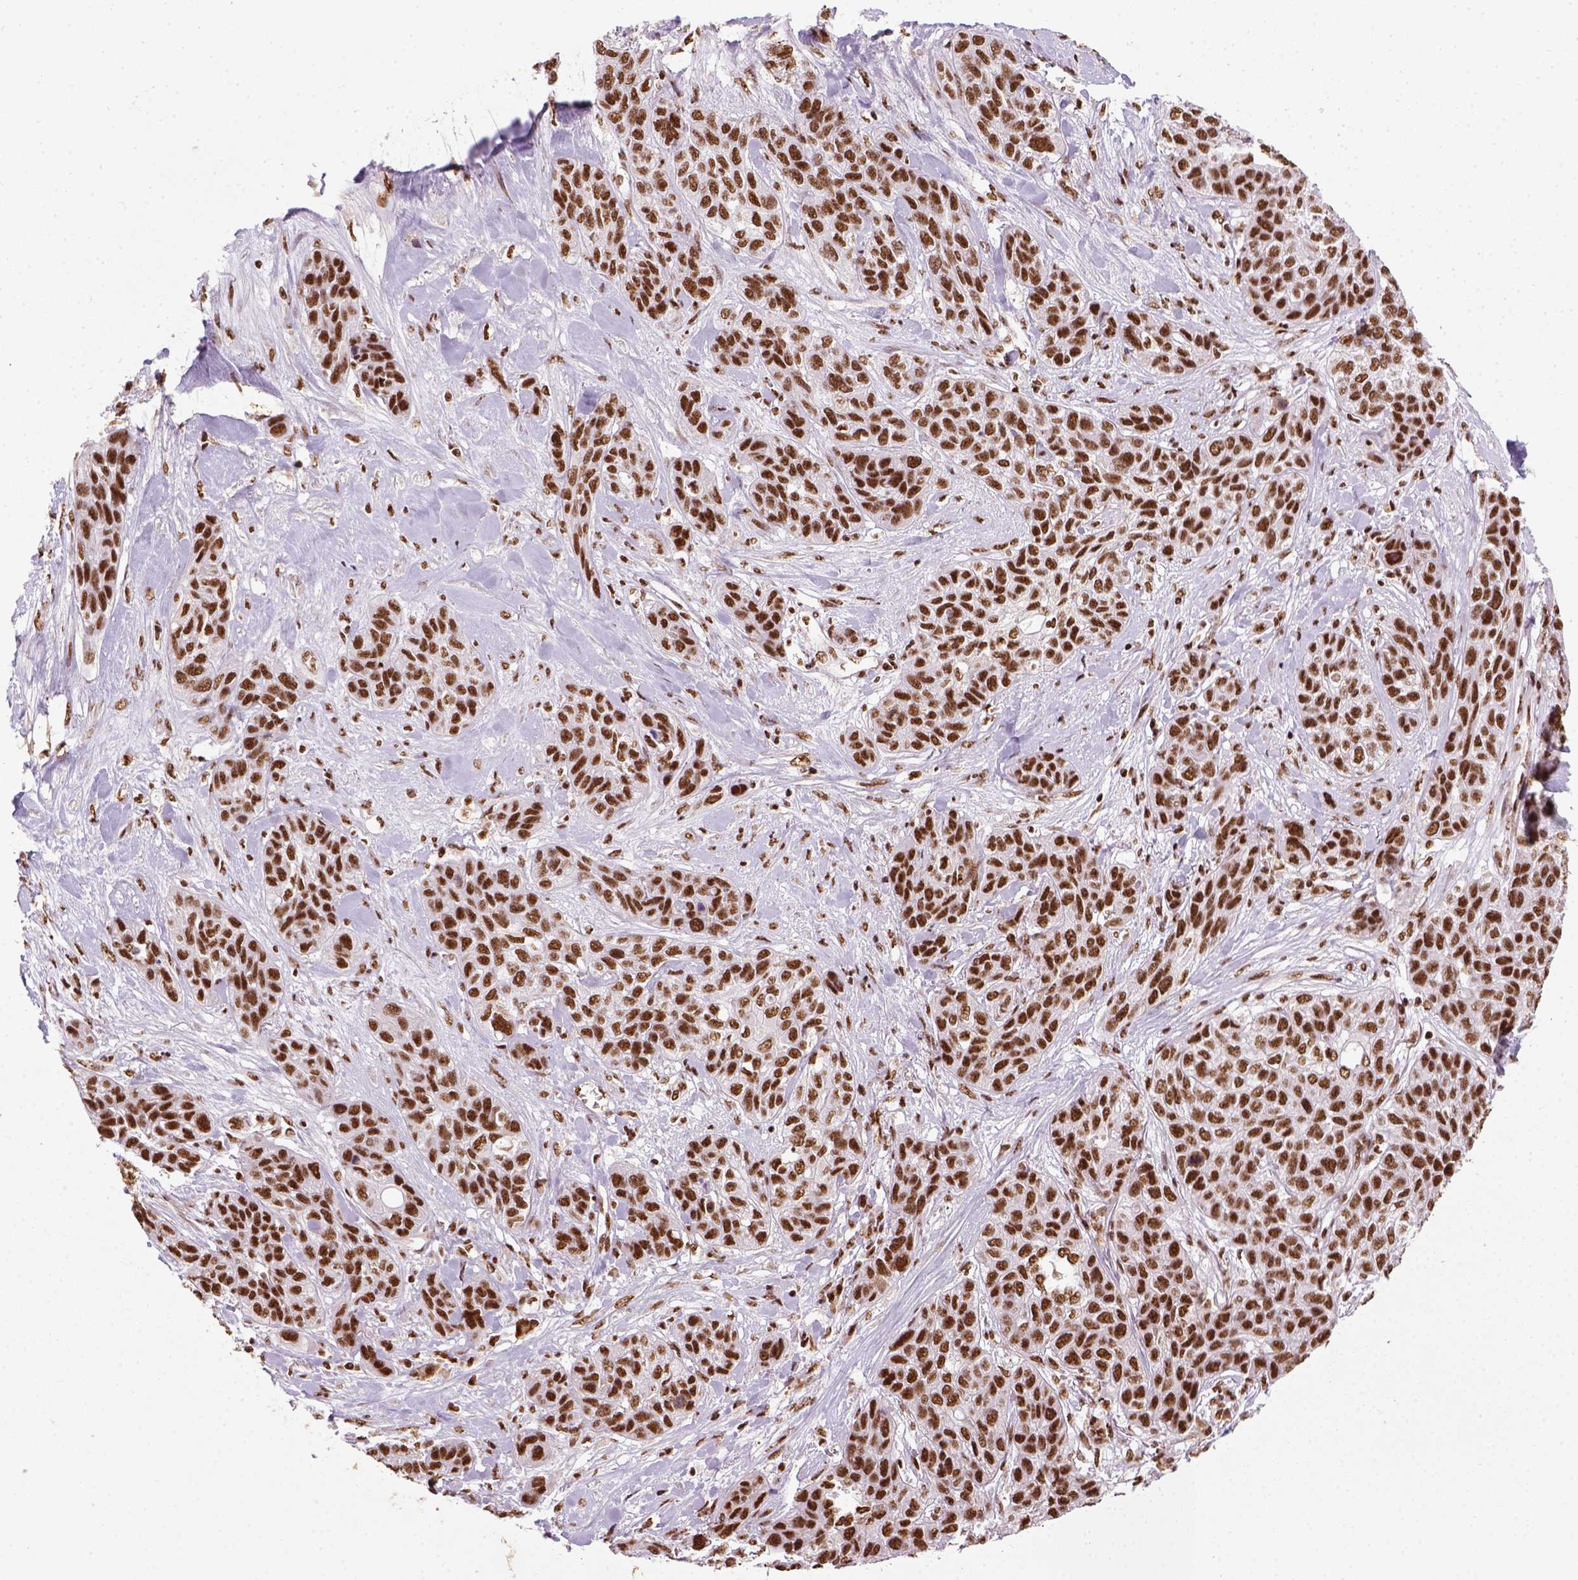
{"staining": {"intensity": "strong", "quantity": ">75%", "location": "nuclear"}, "tissue": "lung cancer", "cell_type": "Tumor cells", "image_type": "cancer", "snomed": [{"axis": "morphology", "description": "Squamous cell carcinoma, NOS"}, {"axis": "topography", "description": "Lung"}], "caption": "The immunohistochemical stain highlights strong nuclear positivity in tumor cells of lung squamous cell carcinoma tissue.", "gene": "CCAR1", "patient": {"sex": "female", "age": 70}}